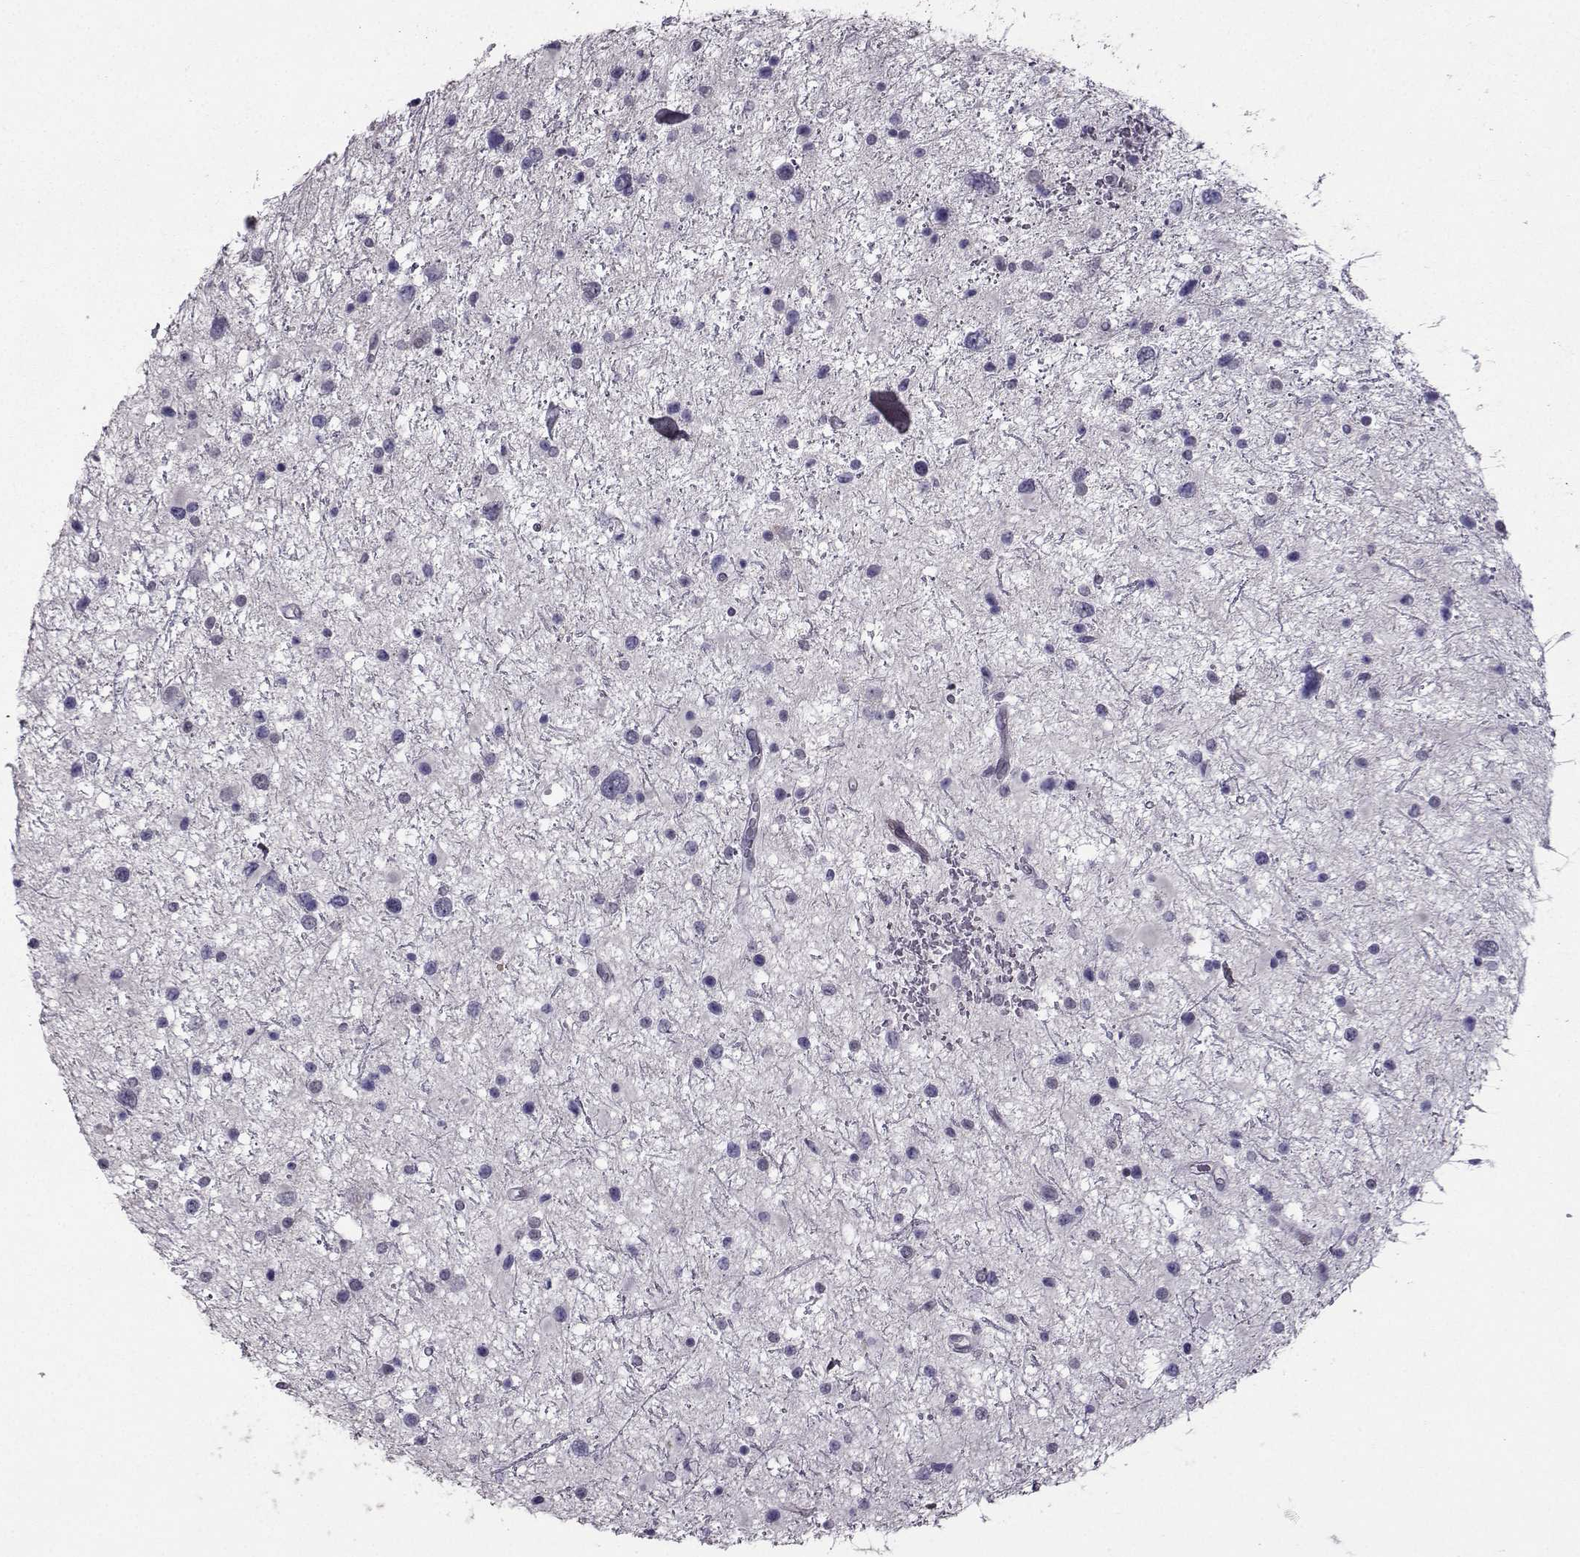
{"staining": {"intensity": "negative", "quantity": "none", "location": "none"}, "tissue": "glioma", "cell_type": "Tumor cells", "image_type": "cancer", "snomed": [{"axis": "morphology", "description": "Glioma, malignant, Low grade"}, {"axis": "topography", "description": "Brain"}], "caption": "The histopathology image displays no significant positivity in tumor cells of low-grade glioma (malignant).", "gene": "LIN28A", "patient": {"sex": "female", "age": 32}}